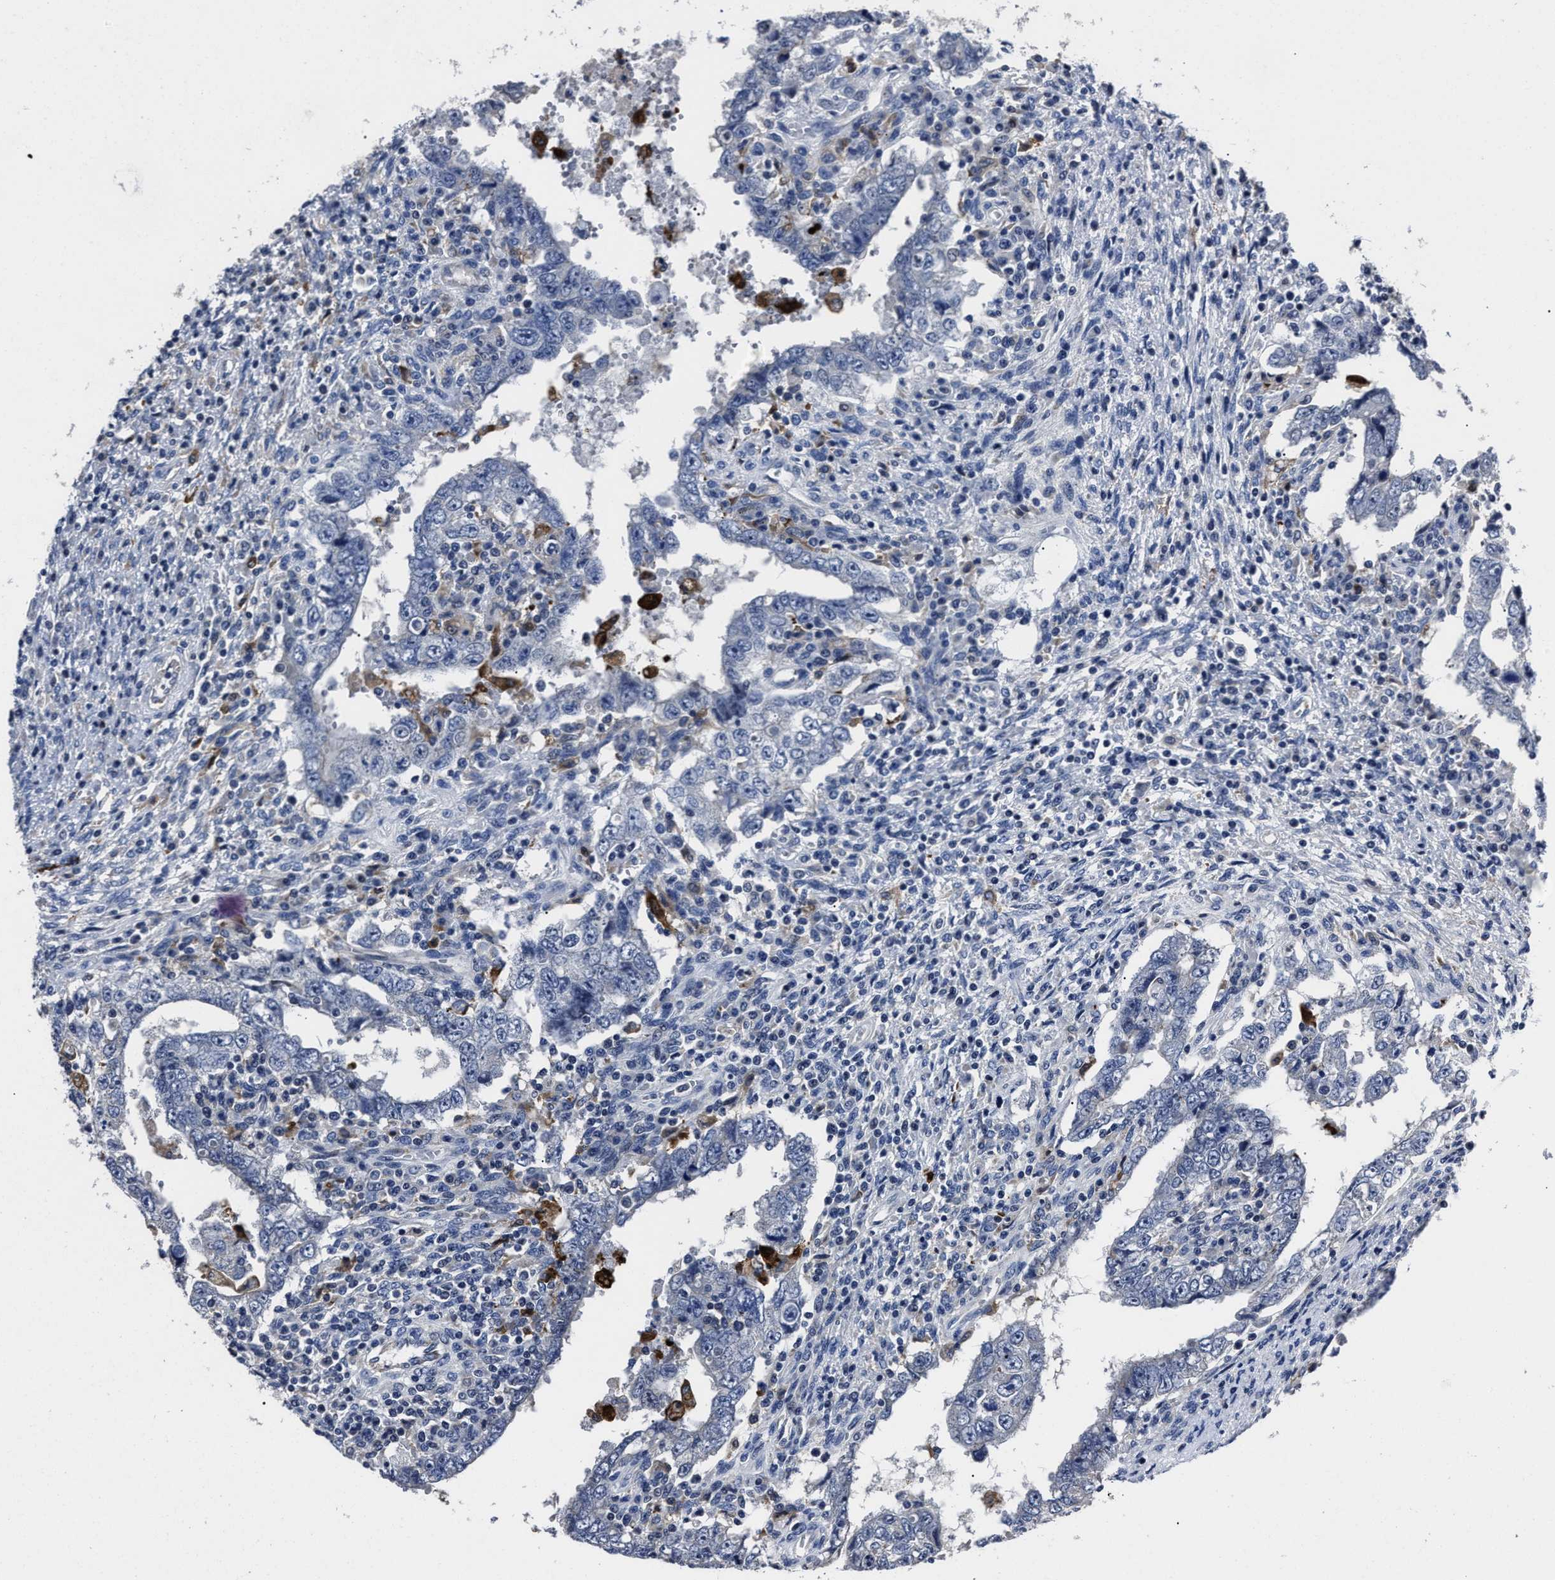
{"staining": {"intensity": "negative", "quantity": "none", "location": "none"}, "tissue": "testis cancer", "cell_type": "Tumor cells", "image_type": "cancer", "snomed": [{"axis": "morphology", "description": "Carcinoma, Embryonal, NOS"}, {"axis": "topography", "description": "Testis"}], "caption": "There is no significant expression in tumor cells of testis cancer. (DAB (3,3'-diaminobenzidine) immunohistochemistry, high magnification).", "gene": "RSBN1L", "patient": {"sex": "male", "age": 26}}